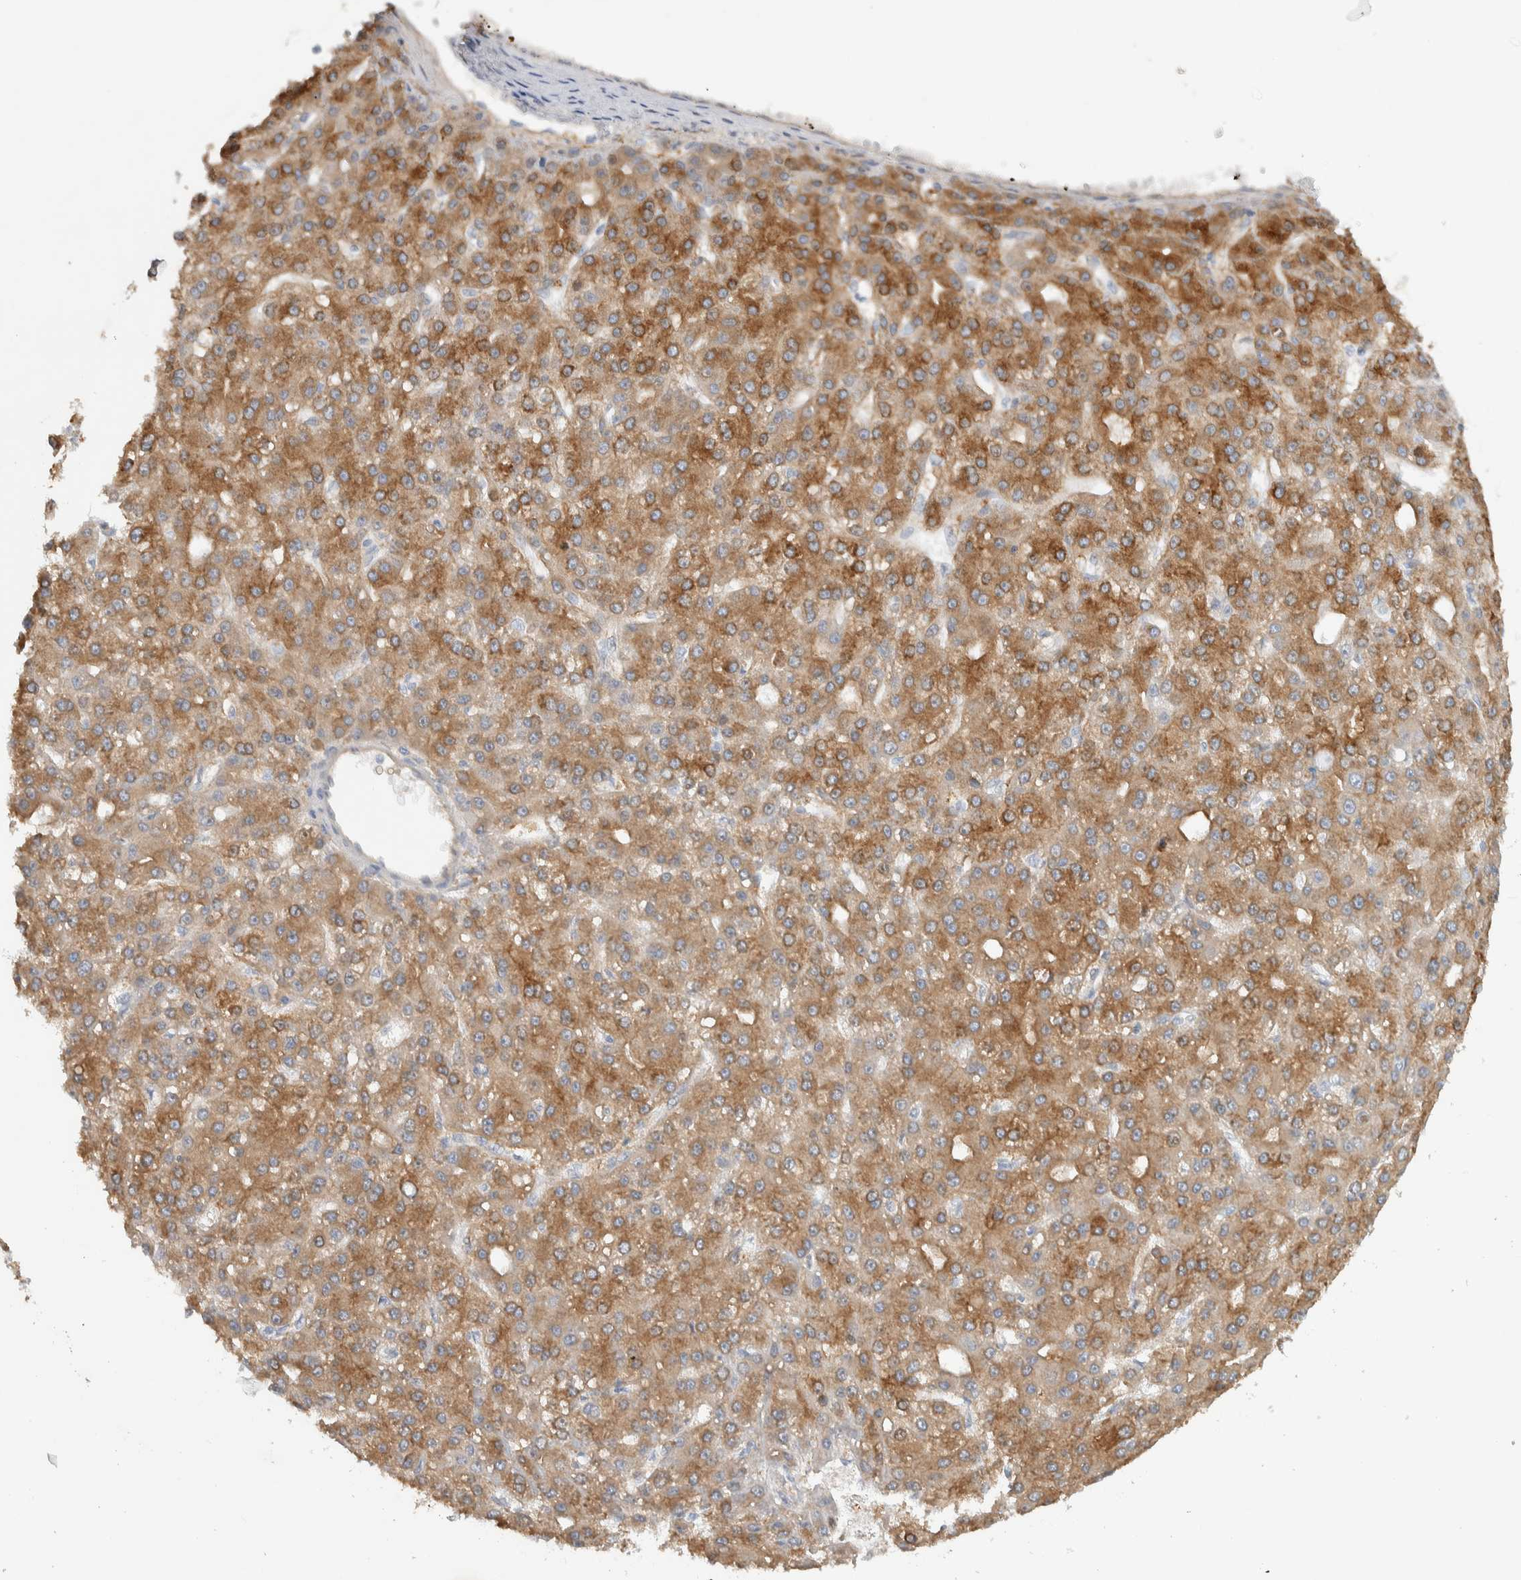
{"staining": {"intensity": "moderate", "quantity": ">75%", "location": "cytoplasmic/membranous"}, "tissue": "liver cancer", "cell_type": "Tumor cells", "image_type": "cancer", "snomed": [{"axis": "morphology", "description": "Carcinoma, Hepatocellular, NOS"}, {"axis": "topography", "description": "Liver"}], "caption": "A brown stain highlights moderate cytoplasmic/membranous staining of a protein in hepatocellular carcinoma (liver) tumor cells.", "gene": "DEPTOR", "patient": {"sex": "male", "age": 67}}